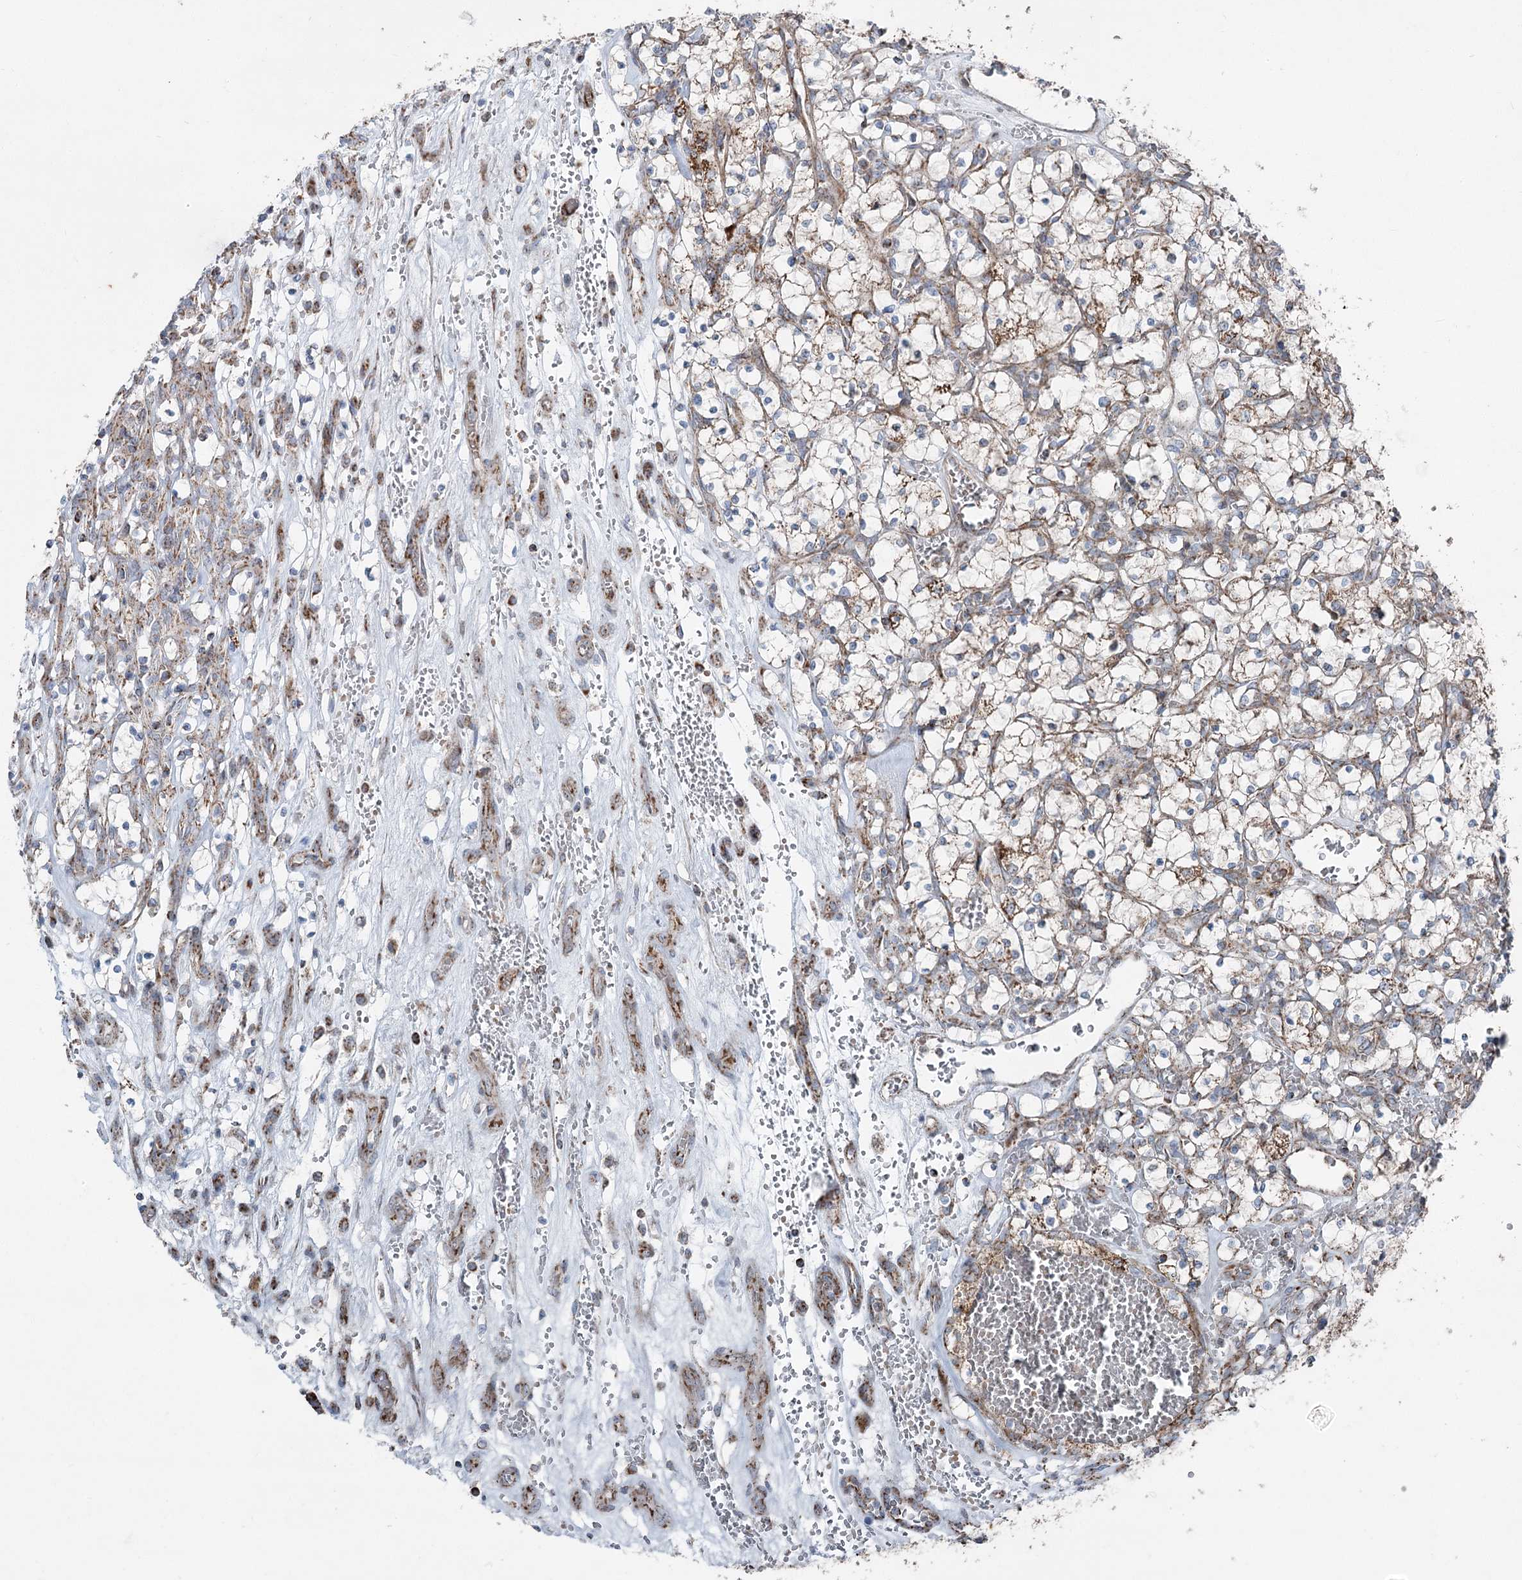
{"staining": {"intensity": "moderate", "quantity": "<25%", "location": "cytoplasmic/membranous"}, "tissue": "renal cancer", "cell_type": "Tumor cells", "image_type": "cancer", "snomed": [{"axis": "morphology", "description": "Adenocarcinoma, NOS"}, {"axis": "topography", "description": "Kidney"}], "caption": "Human adenocarcinoma (renal) stained for a protein (brown) displays moderate cytoplasmic/membranous positive positivity in about <25% of tumor cells.", "gene": "UCN3", "patient": {"sex": "female", "age": 69}}